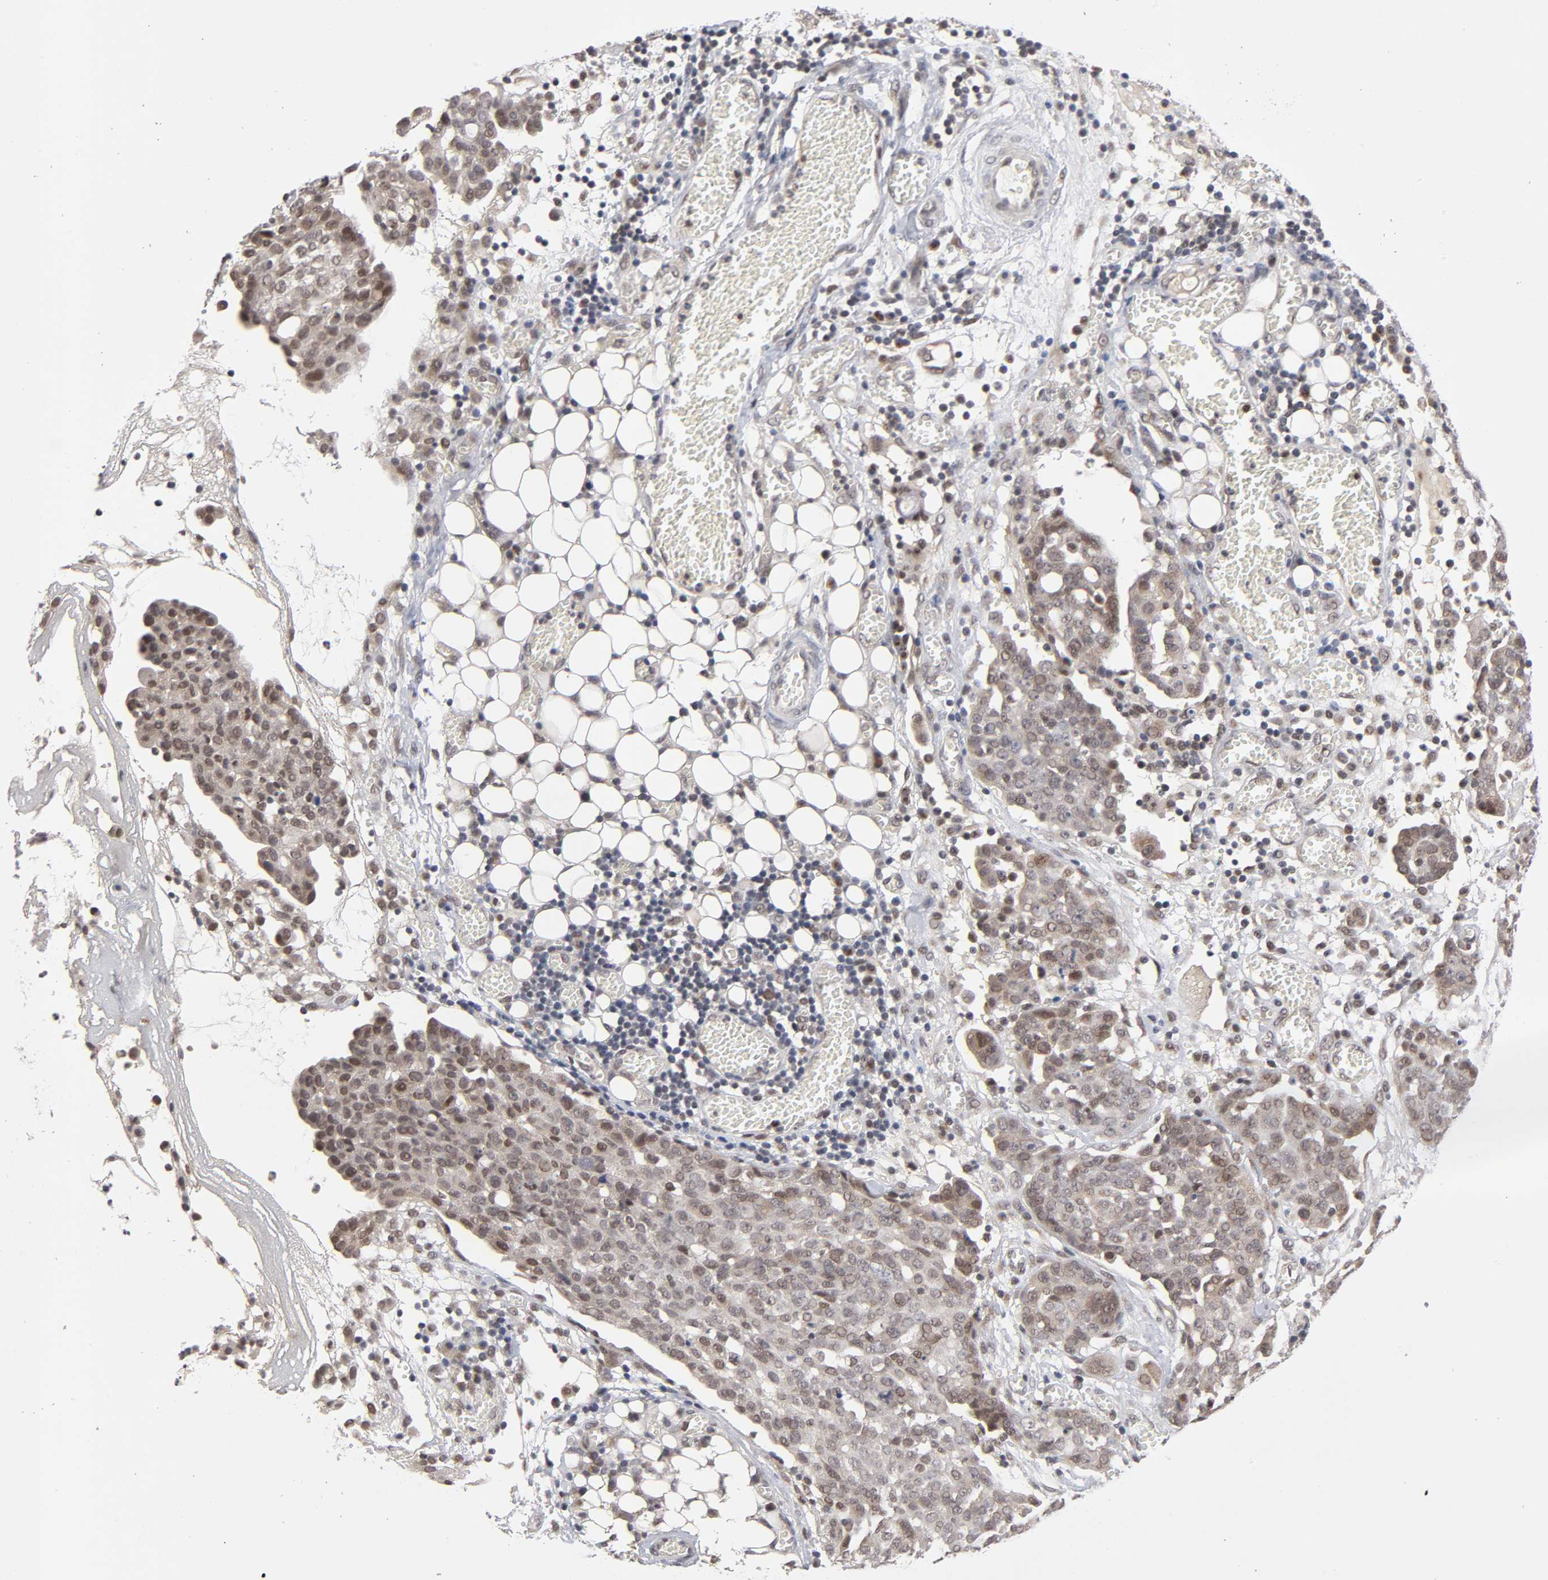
{"staining": {"intensity": "moderate", "quantity": ">75%", "location": "cytoplasmic/membranous,nuclear"}, "tissue": "ovarian cancer", "cell_type": "Tumor cells", "image_type": "cancer", "snomed": [{"axis": "morphology", "description": "Cystadenocarcinoma, serous, NOS"}, {"axis": "topography", "description": "Soft tissue"}, {"axis": "topography", "description": "Ovary"}], "caption": "This is a histology image of immunohistochemistry (IHC) staining of ovarian cancer (serous cystadenocarcinoma), which shows moderate staining in the cytoplasmic/membranous and nuclear of tumor cells.", "gene": "EP300", "patient": {"sex": "female", "age": 57}}